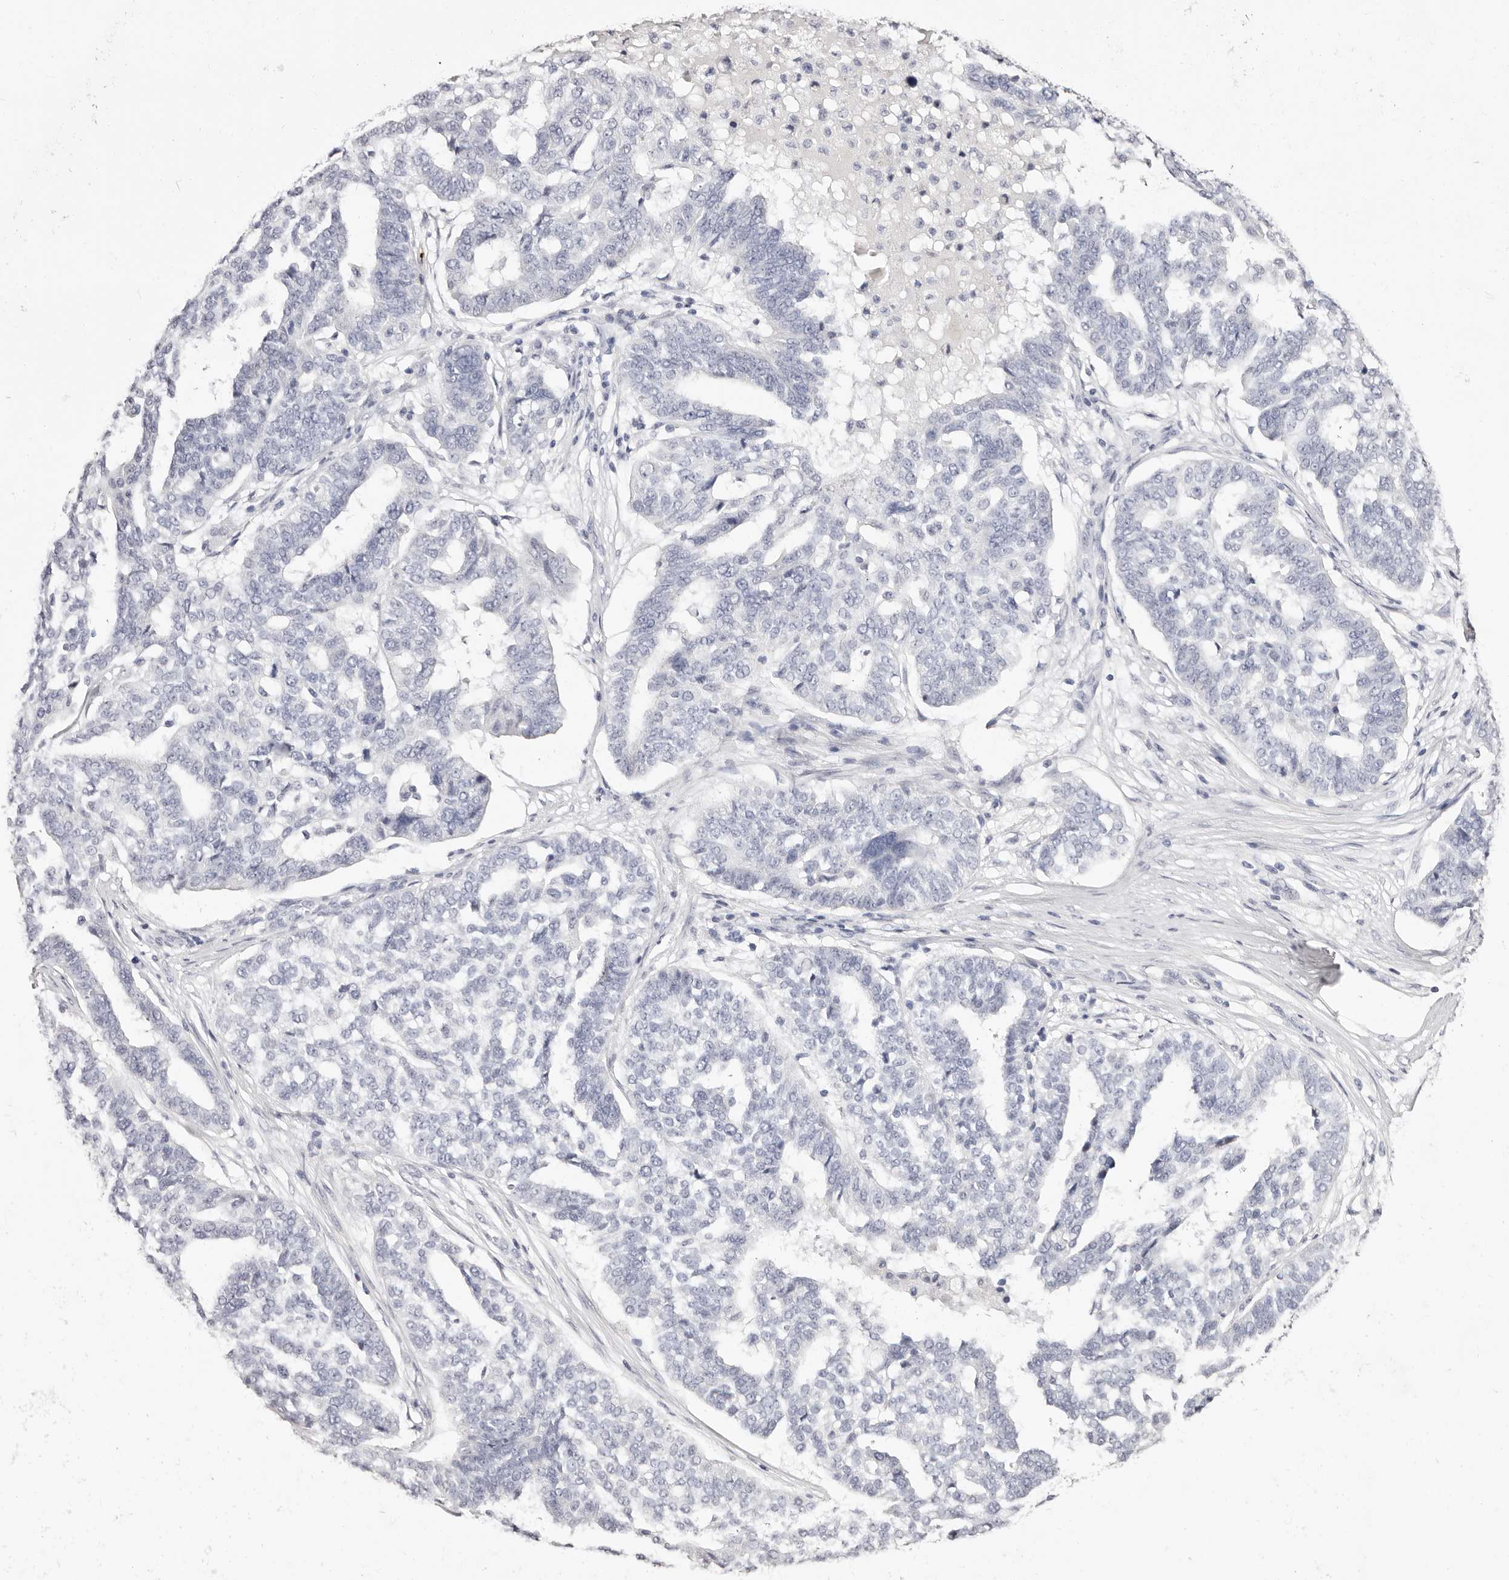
{"staining": {"intensity": "negative", "quantity": "none", "location": "none"}, "tissue": "ovarian cancer", "cell_type": "Tumor cells", "image_type": "cancer", "snomed": [{"axis": "morphology", "description": "Cystadenocarcinoma, serous, NOS"}, {"axis": "topography", "description": "Ovary"}], "caption": "Immunohistochemistry (IHC) histopathology image of neoplastic tissue: ovarian cancer (serous cystadenocarcinoma) stained with DAB exhibits no significant protein positivity in tumor cells.", "gene": "PF4", "patient": {"sex": "female", "age": 59}}